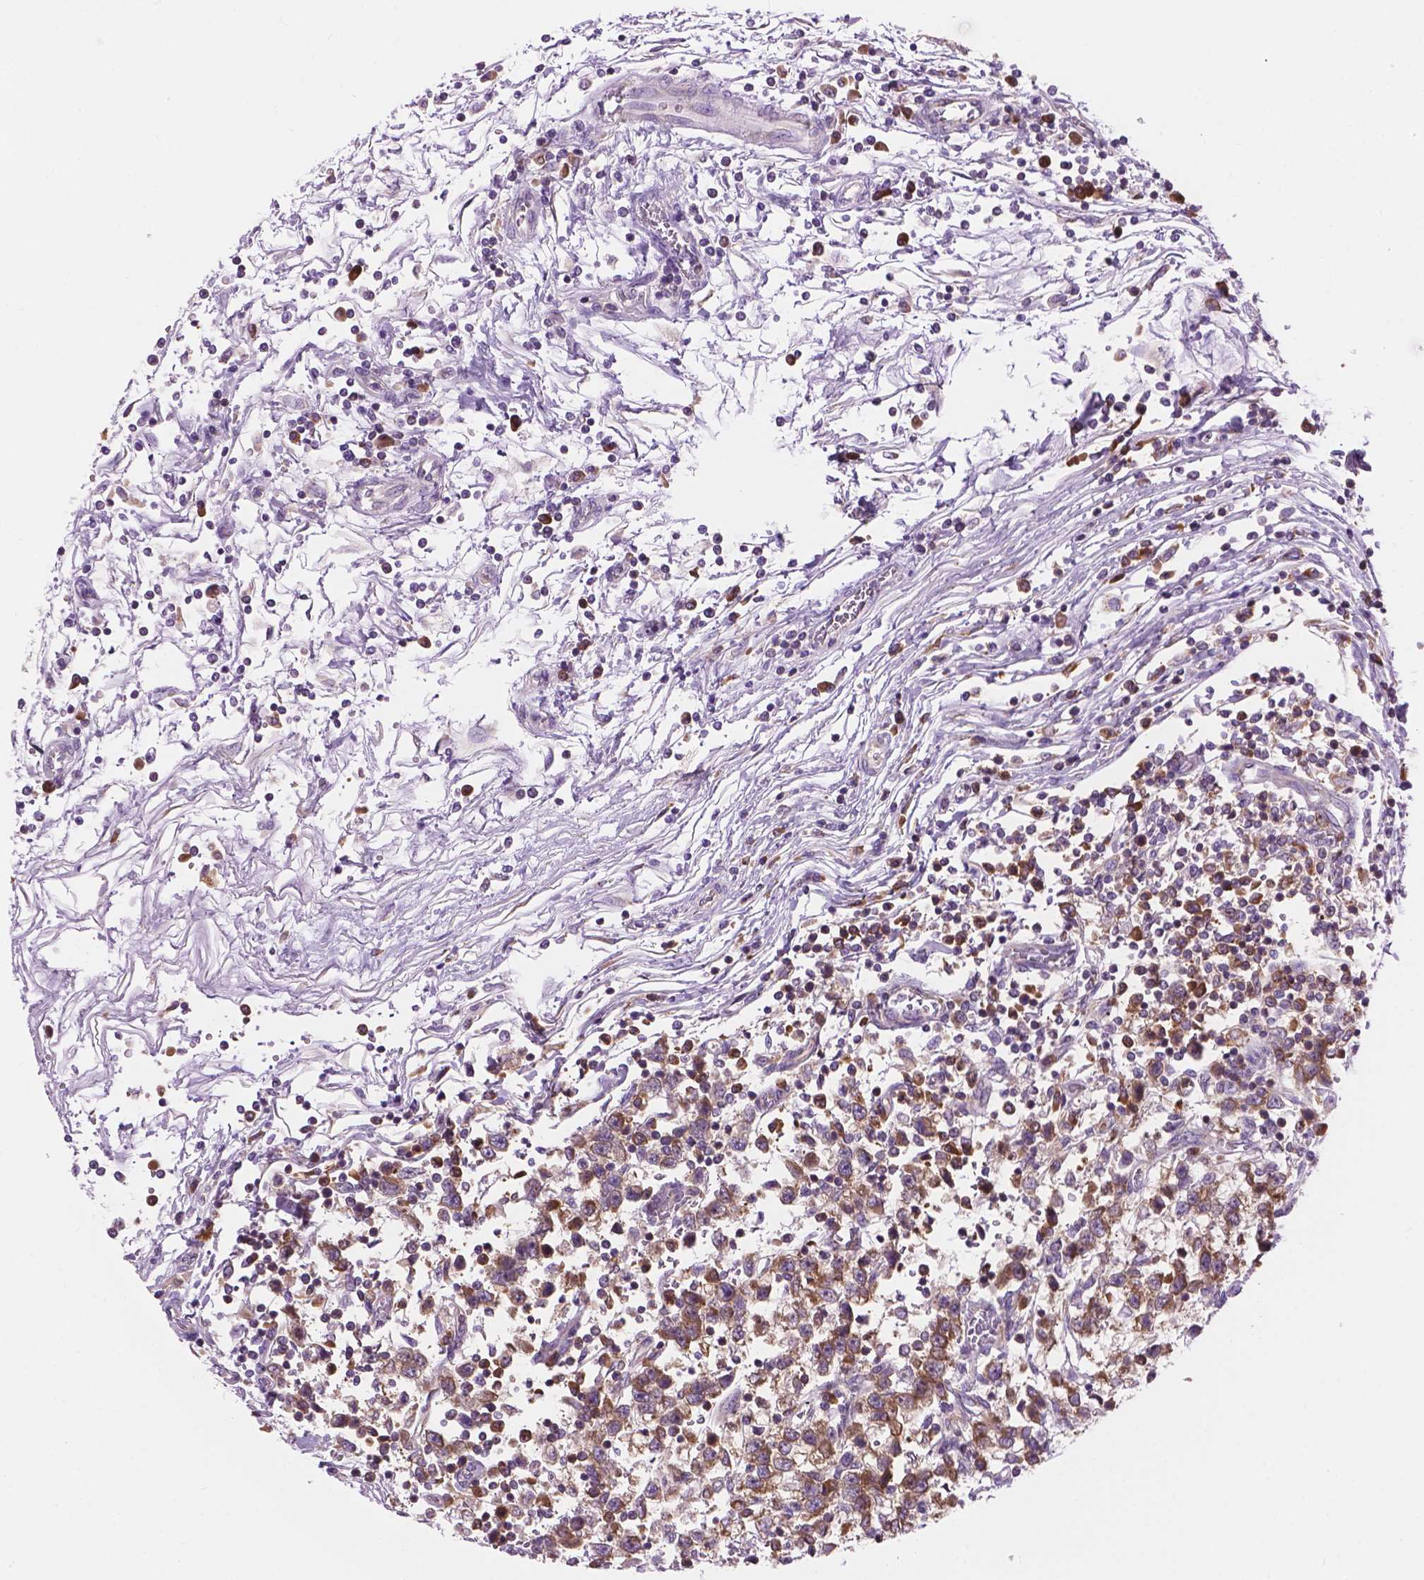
{"staining": {"intensity": "moderate", "quantity": ">75%", "location": "cytoplasmic/membranous"}, "tissue": "testis cancer", "cell_type": "Tumor cells", "image_type": "cancer", "snomed": [{"axis": "morphology", "description": "Seminoma, NOS"}, {"axis": "topography", "description": "Testis"}], "caption": "This is a histology image of immunohistochemistry (IHC) staining of testis cancer, which shows moderate positivity in the cytoplasmic/membranous of tumor cells.", "gene": "RPL37A", "patient": {"sex": "male", "age": 34}}